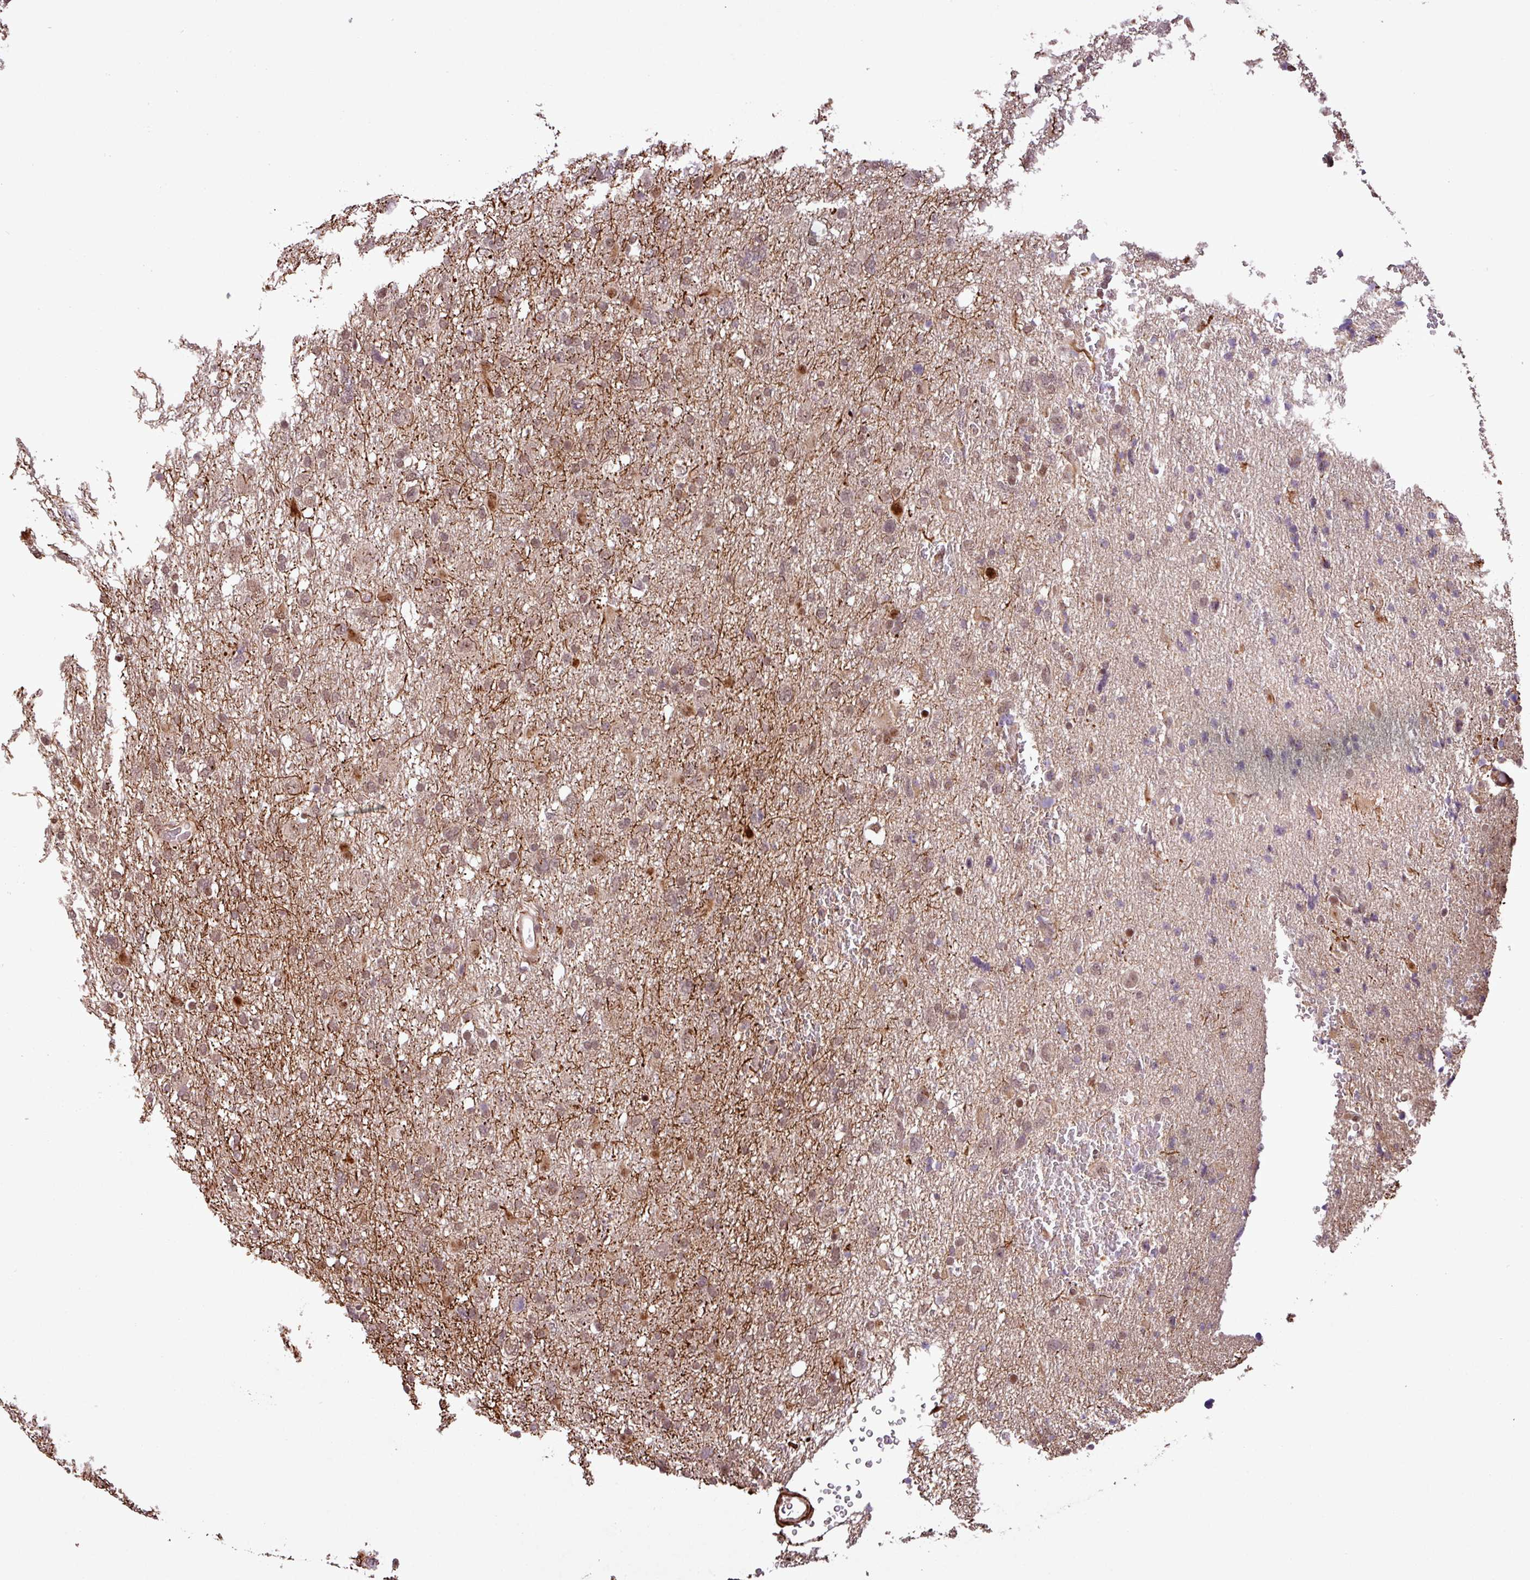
{"staining": {"intensity": "moderate", "quantity": "25%-75%", "location": "nuclear"}, "tissue": "glioma", "cell_type": "Tumor cells", "image_type": "cancer", "snomed": [{"axis": "morphology", "description": "Glioma, malignant, High grade"}, {"axis": "topography", "description": "Brain"}], "caption": "Malignant high-grade glioma stained with DAB (3,3'-diaminobenzidine) immunohistochemistry (IHC) reveals medium levels of moderate nuclear positivity in approximately 25%-75% of tumor cells.", "gene": "SLC22A24", "patient": {"sex": "male", "age": 61}}